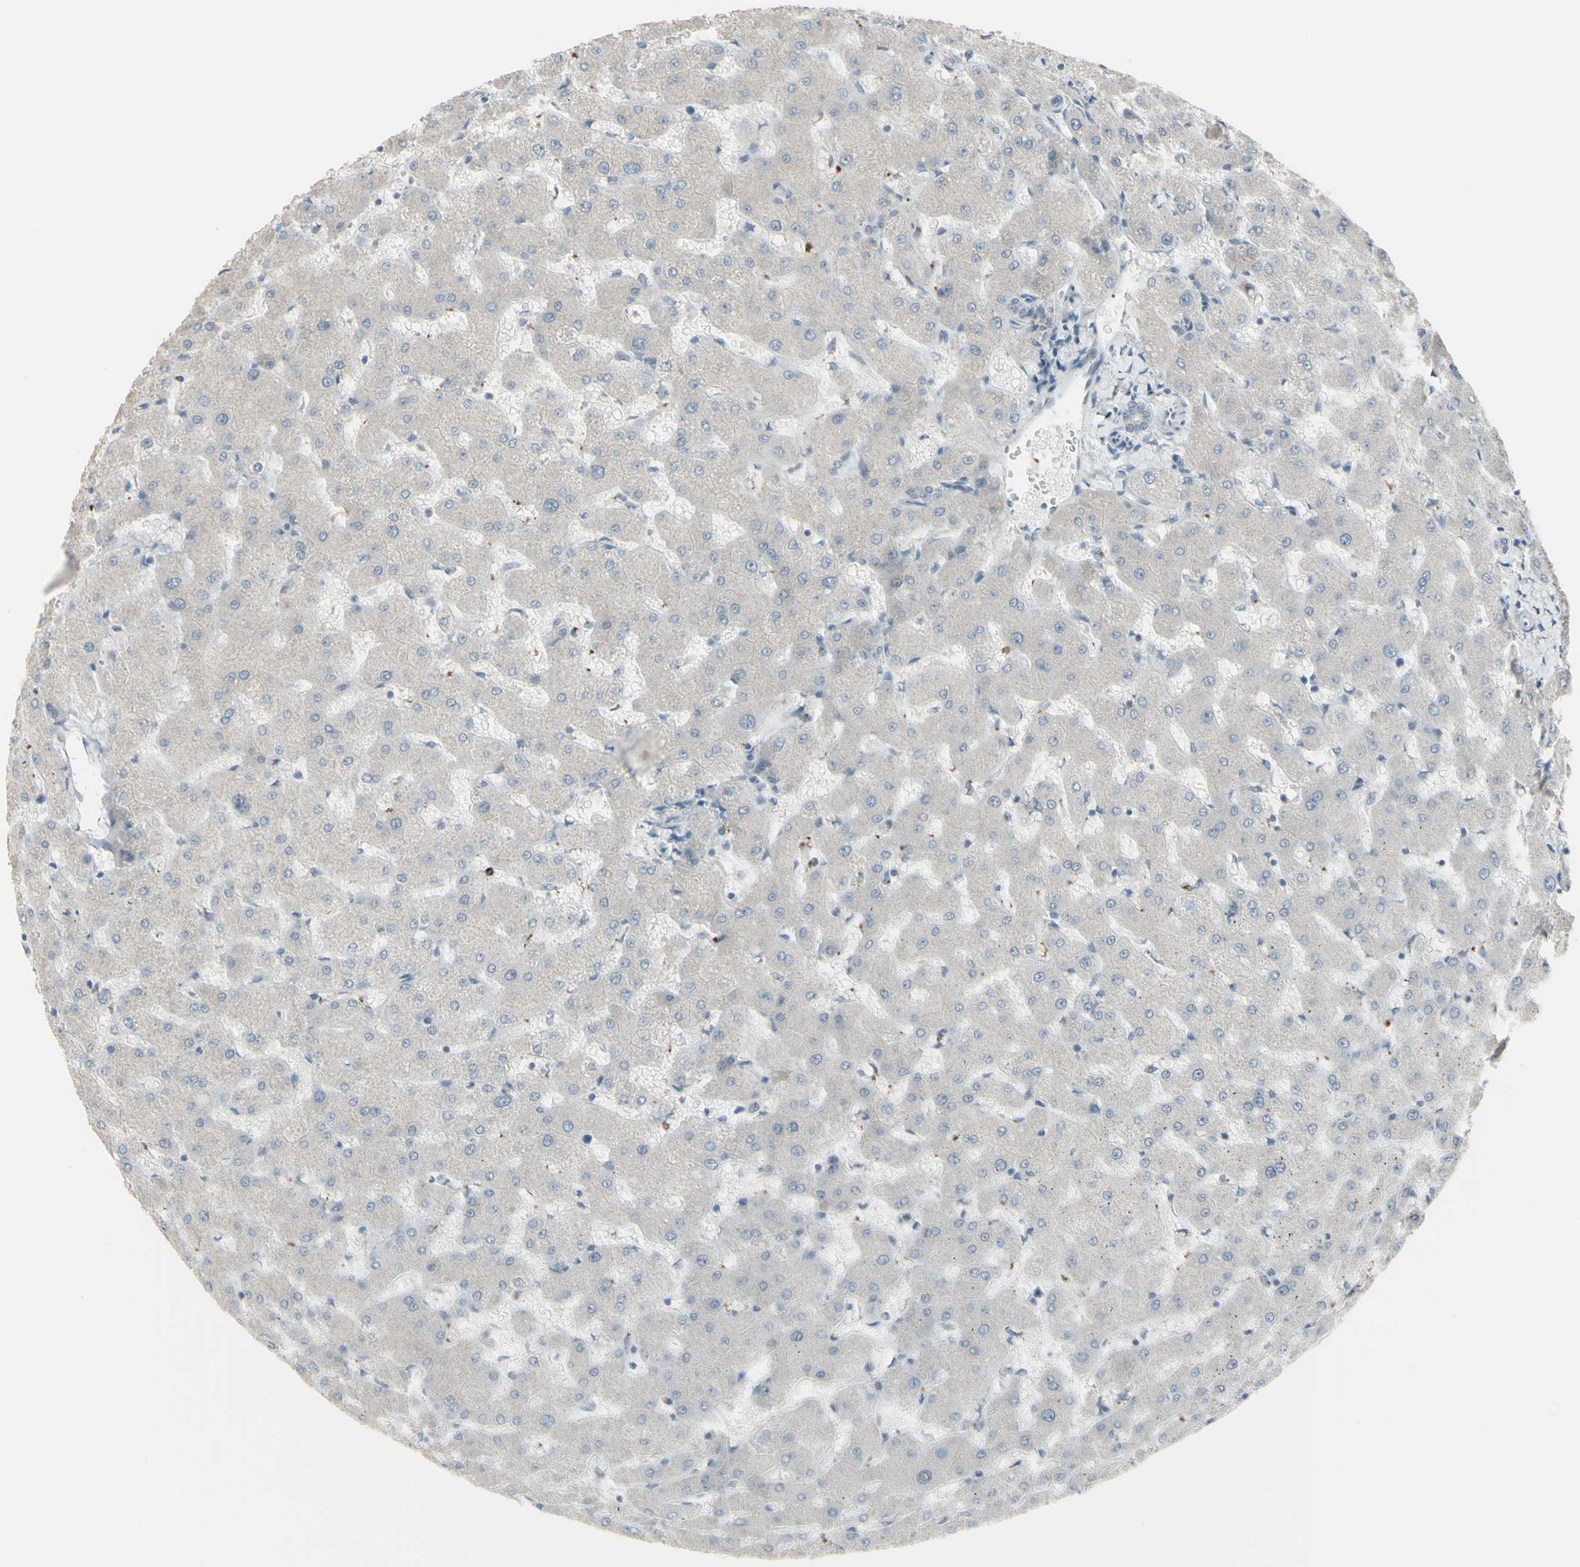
{"staining": {"intensity": "negative", "quantity": "none", "location": "none"}, "tissue": "liver", "cell_type": "Cholangiocytes", "image_type": "normal", "snomed": [{"axis": "morphology", "description": "Normal tissue, NOS"}, {"axis": "topography", "description": "Liver"}], "caption": "Immunohistochemistry image of normal liver: liver stained with DAB (3,3'-diaminobenzidine) exhibits no significant protein expression in cholangiocytes.", "gene": "CD79B", "patient": {"sex": "female", "age": 63}}